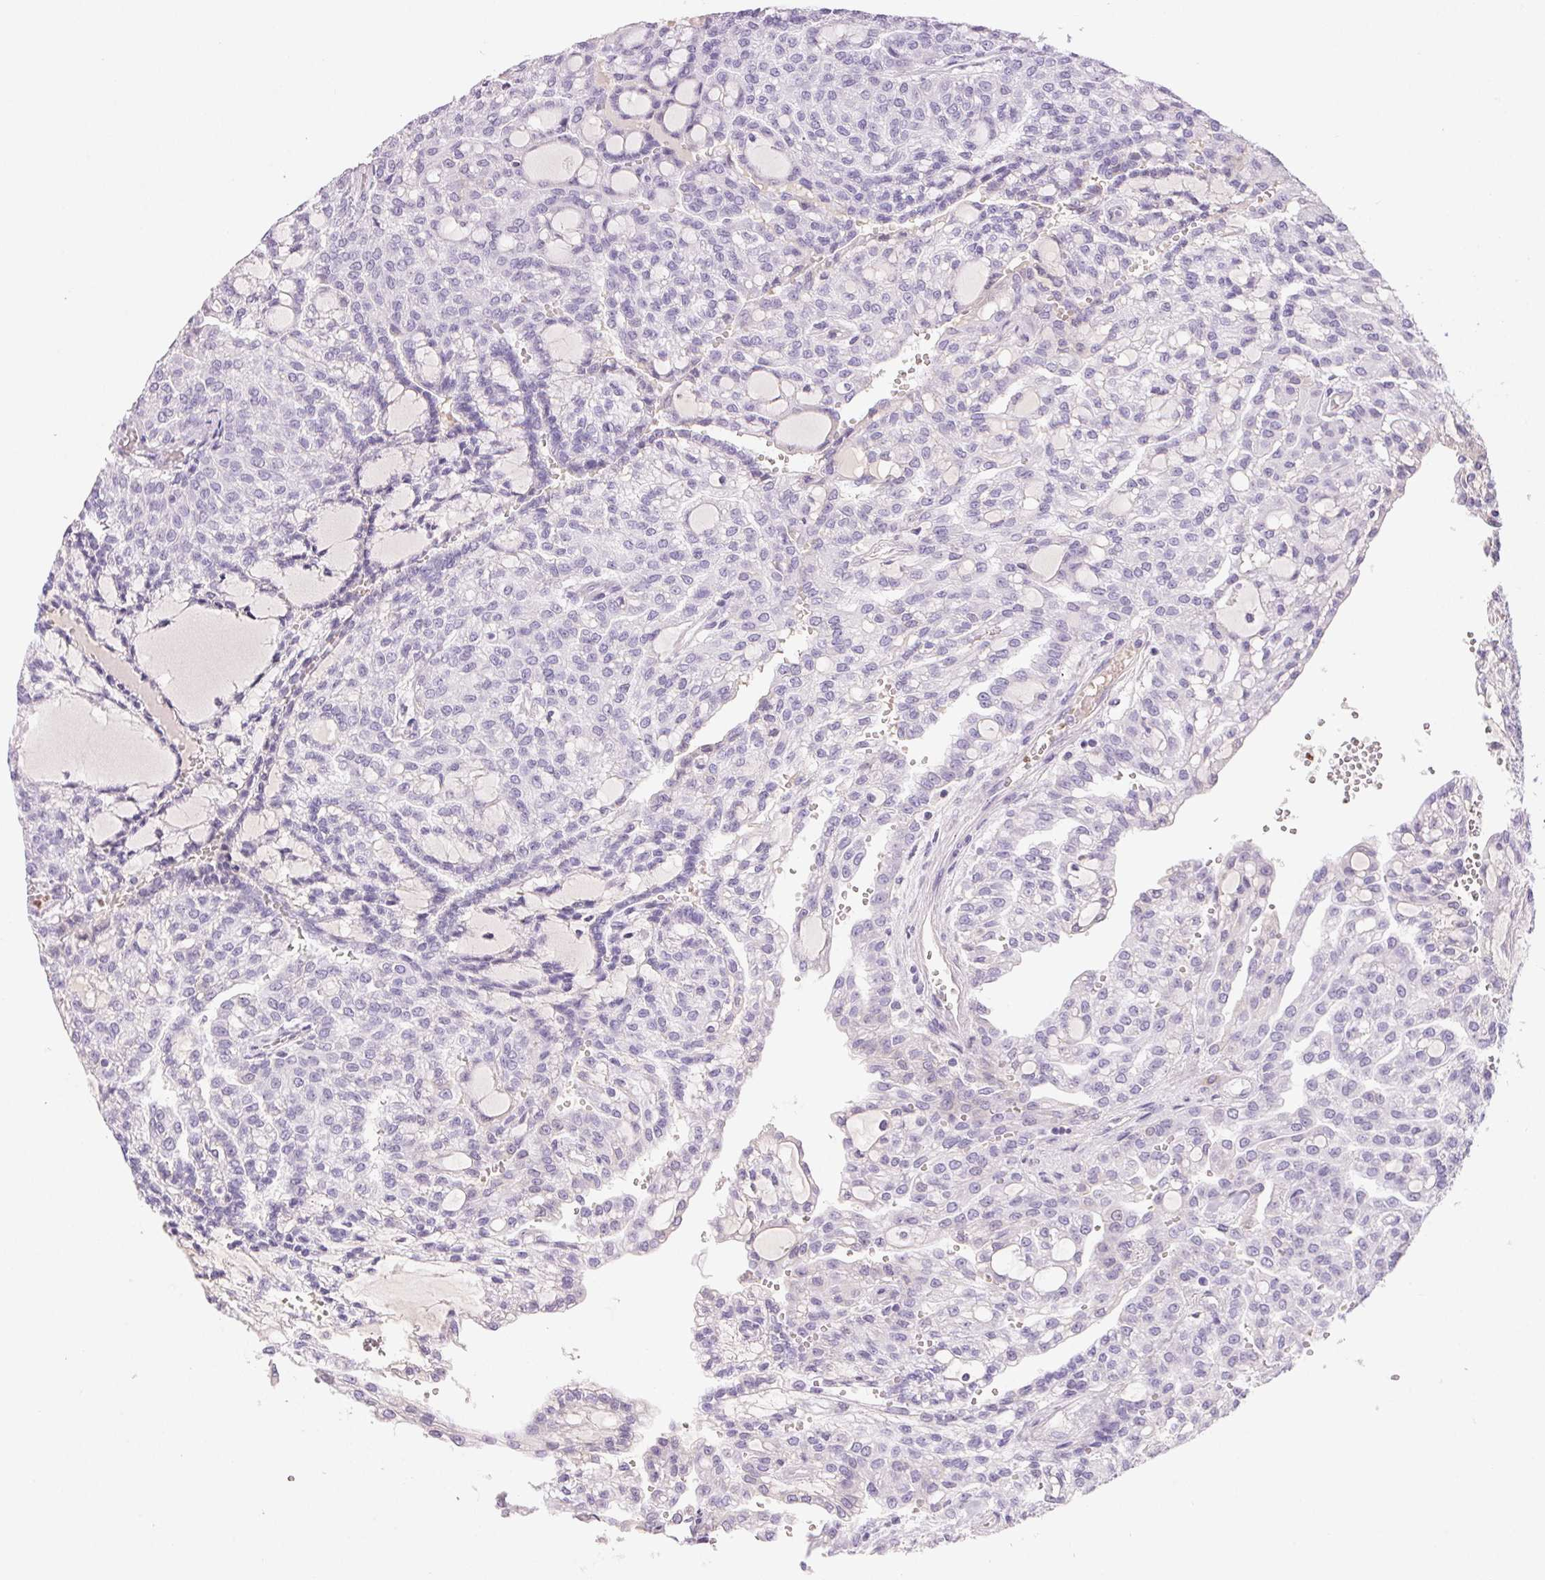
{"staining": {"intensity": "negative", "quantity": "none", "location": "none"}, "tissue": "renal cancer", "cell_type": "Tumor cells", "image_type": "cancer", "snomed": [{"axis": "morphology", "description": "Adenocarcinoma, NOS"}, {"axis": "topography", "description": "Kidney"}], "caption": "DAB immunohistochemical staining of human renal cancer (adenocarcinoma) exhibits no significant positivity in tumor cells.", "gene": "PADI4", "patient": {"sex": "male", "age": 63}}